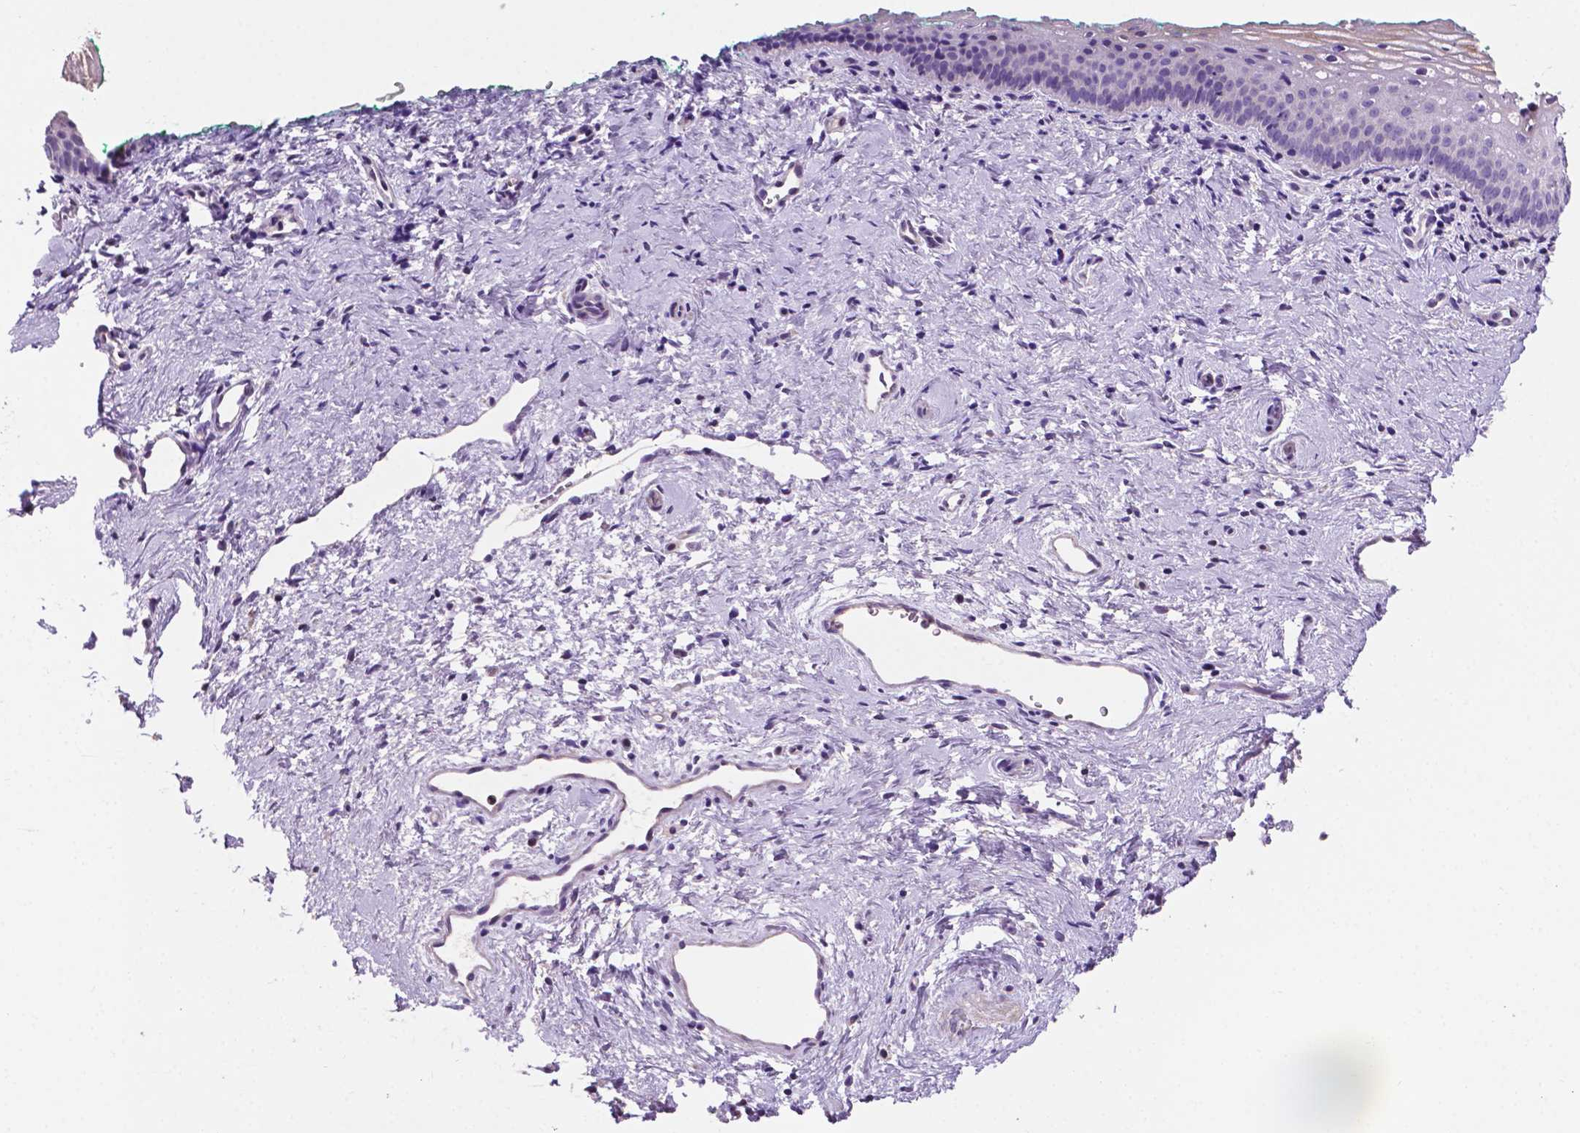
{"staining": {"intensity": "weak", "quantity": "<25%", "location": "cytoplasmic/membranous"}, "tissue": "vagina", "cell_type": "Squamous epithelial cells", "image_type": "normal", "snomed": [{"axis": "morphology", "description": "Normal tissue, NOS"}, {"axis": "topography", "description": "Vagina"}], "caption": "This is an immunohistochemistry (IHC) histopathology image of unremarkable human vagina. There is no positivity in squamous epithelial cells.", "gene": "CLDN17", "patient": {"sex": "female", "age": 44}}